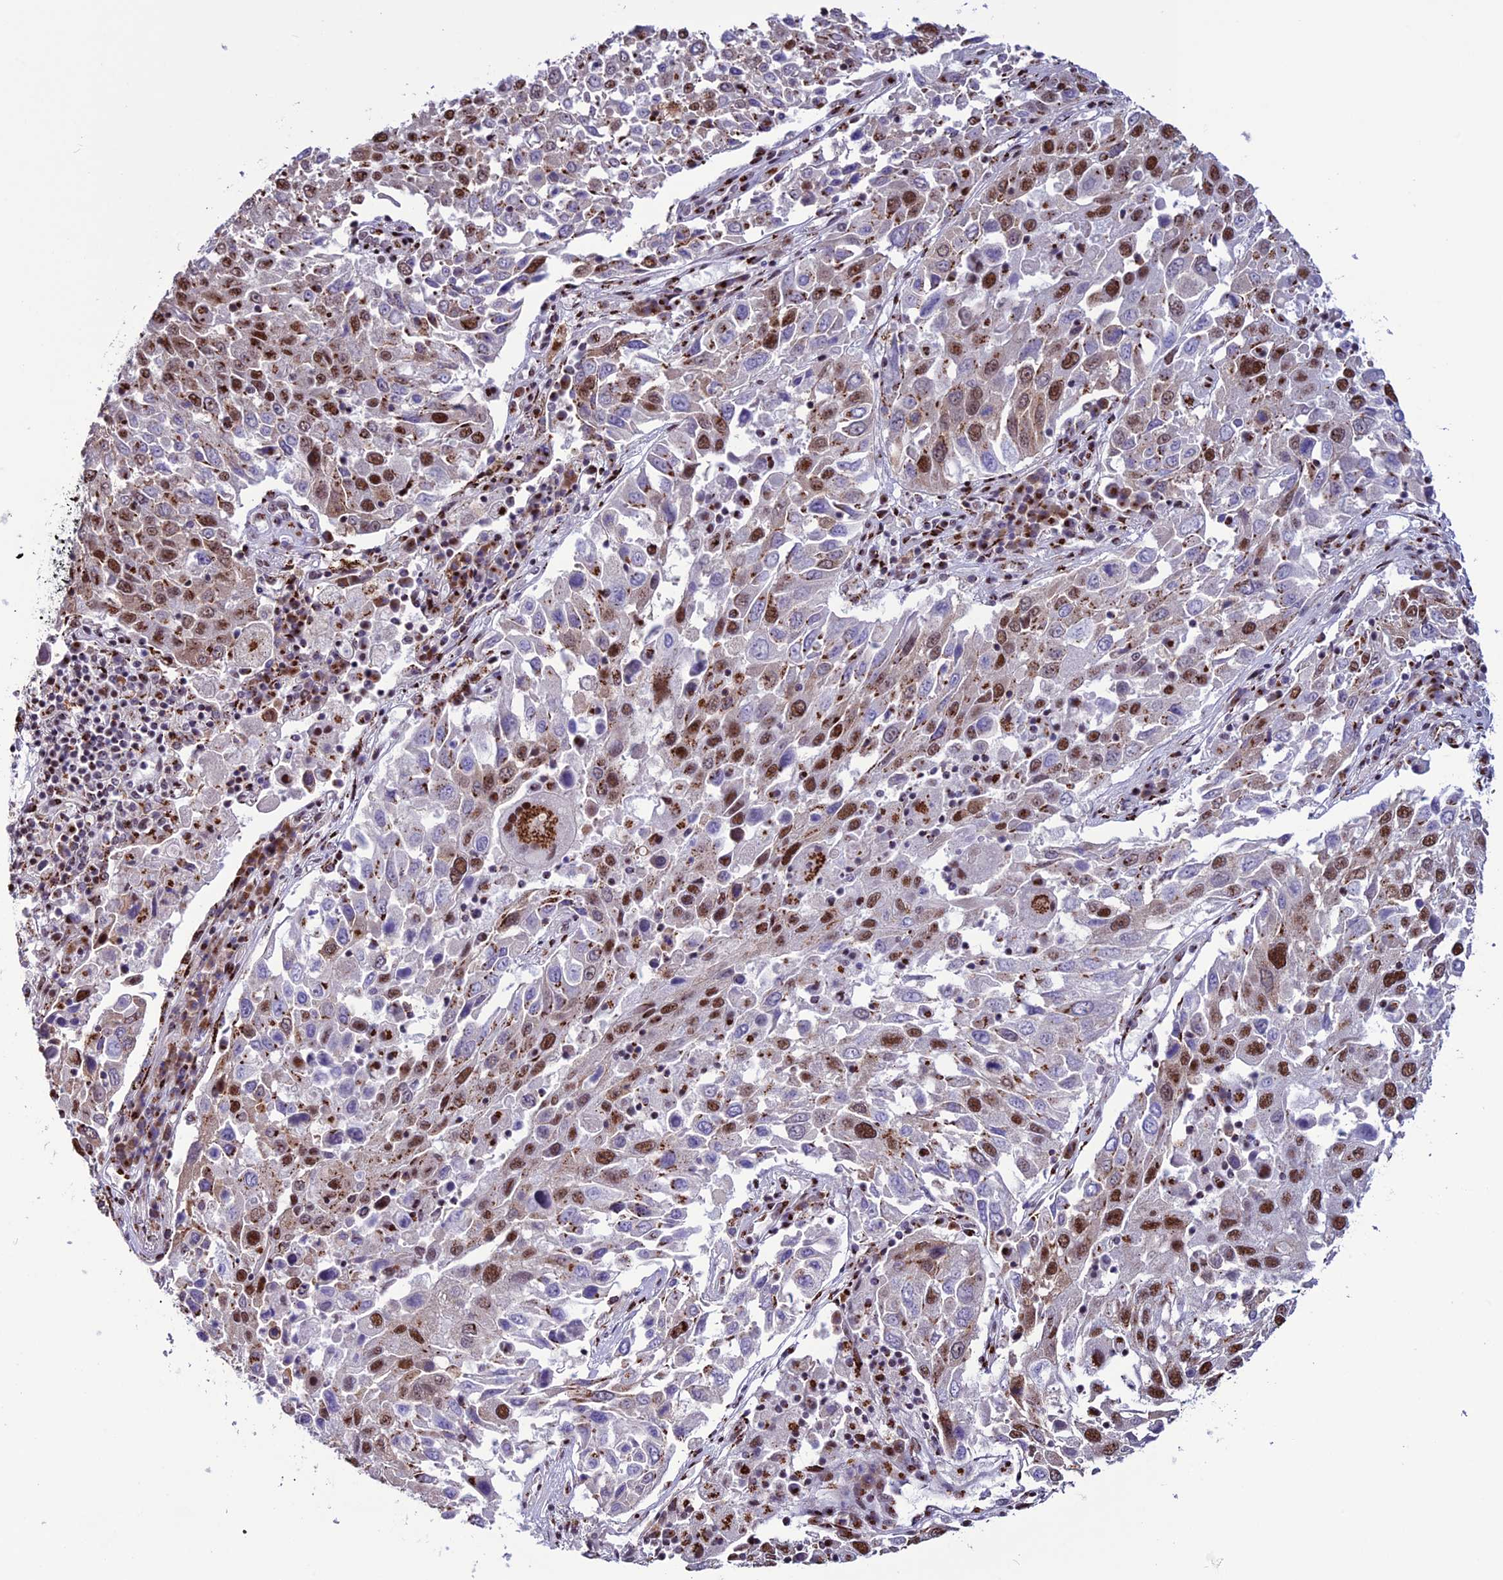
{"staining": {"intensity": "moderate", "quantity": "25%-75%", "location": "cytoplasmic/membranous,nuclear"}, "tissue": "lung cancer", "cell_type": "Tumor cells", "image_type": "cancer", "snomed": [{"axis": "morphology", "description": "Squamous cell carcinoma, NOS"}, {"axis": "topography", "description": "Lung"}], "caption": "A high-resolution micrograph shows IHC staining of lung cancer (squamous cell carcinoma), which displays moderate cytoplasmic/membranous and nuclear expression in about 25%-75% of tumor cells. Nuclei are stained in blue.", "gene": "PLEKHA4", "patient": {"sex": "male", "age": 65}}